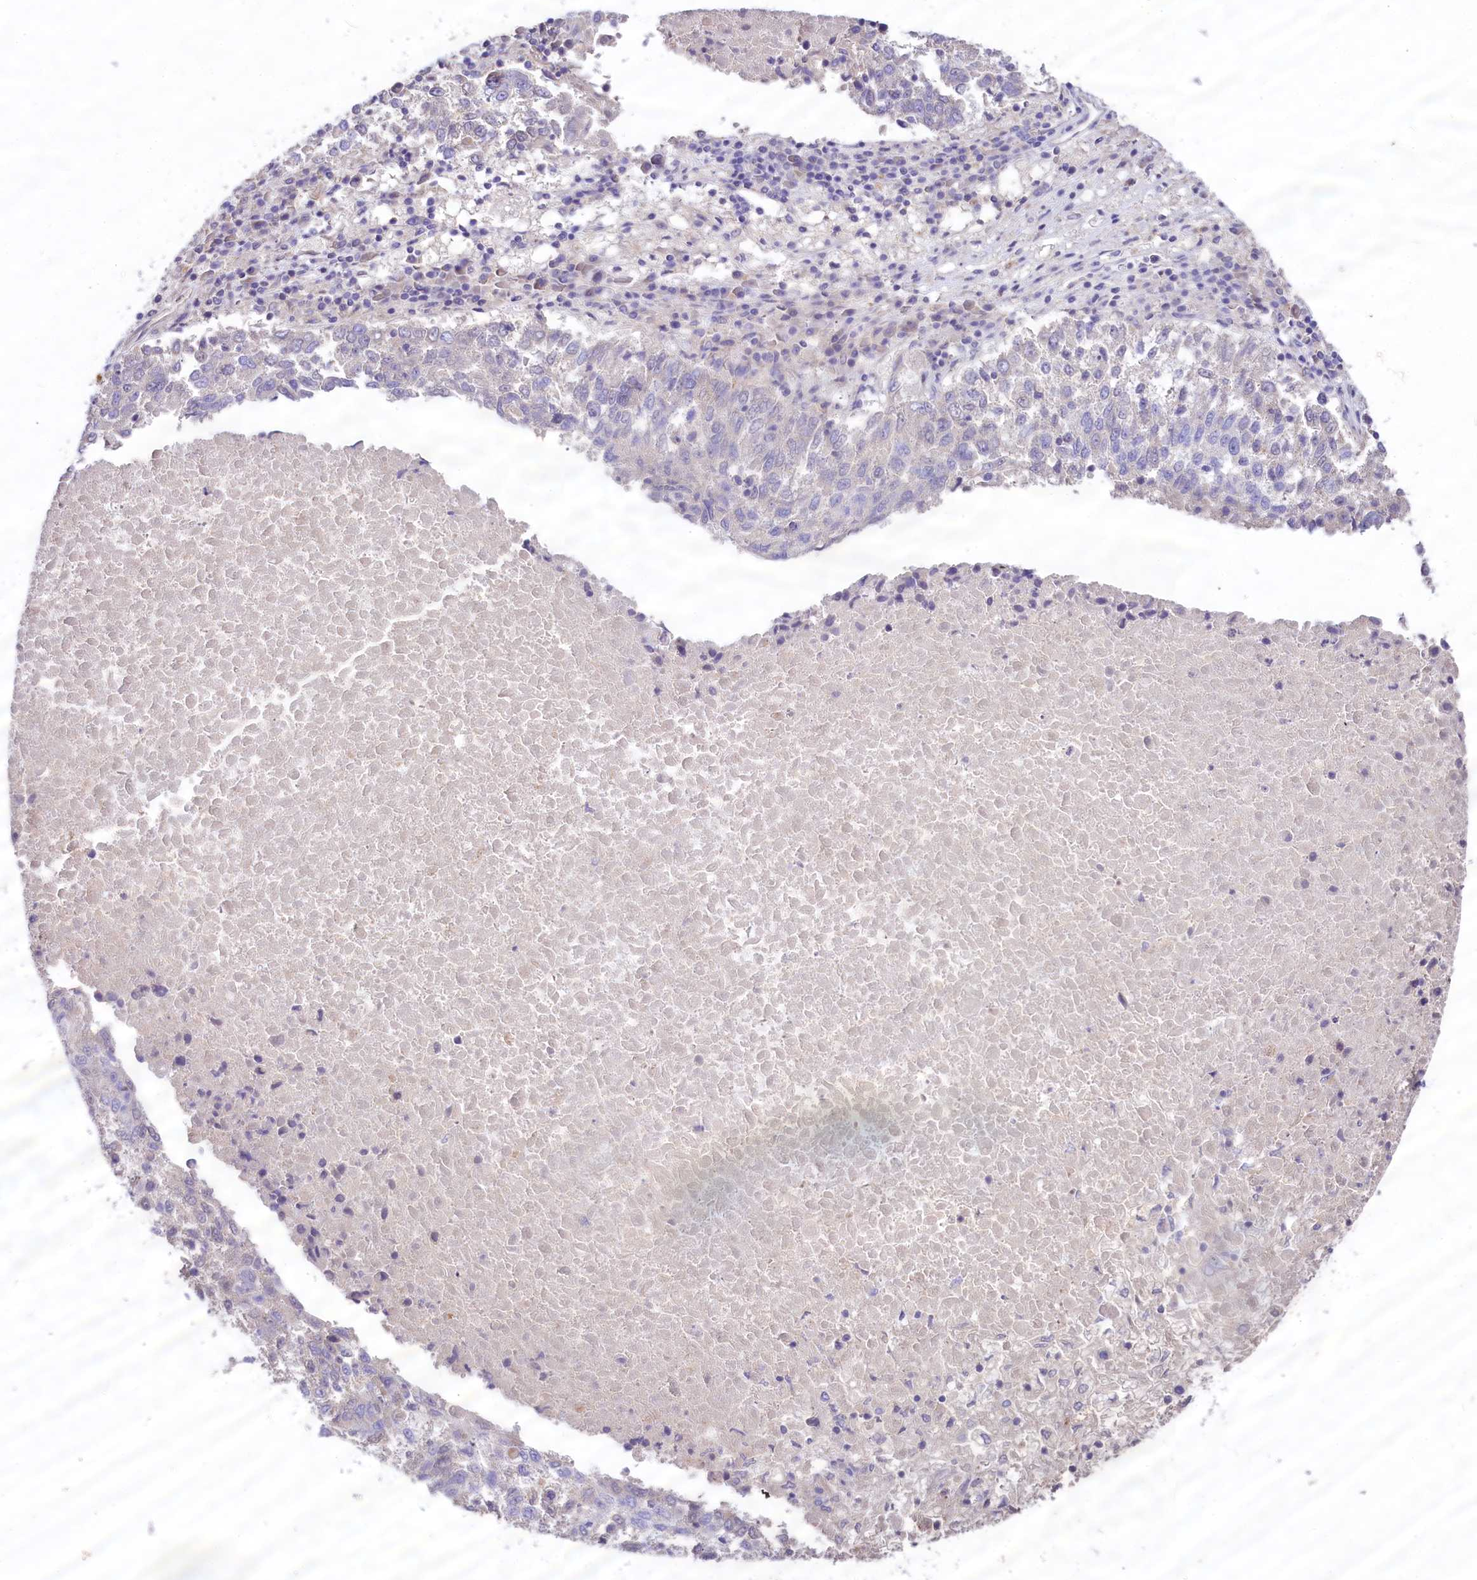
{"staining": {"intensity": "negative", "quantity": "none", "location": "none"}, "tissue": "lung cancer", "cell_type": "Tumor cells", "image_type": "cancer", "snomed": [{"axis": "morphology", "description": "Squamous cell carcinoma, NOS"}, {"axis": "topography", "description": "Lung"}], "caption": "Tumor cells are negative for brown protein staining in lung cancer.", "gene": "PEMT", "patient": {"sex": "male", "age": 73}}